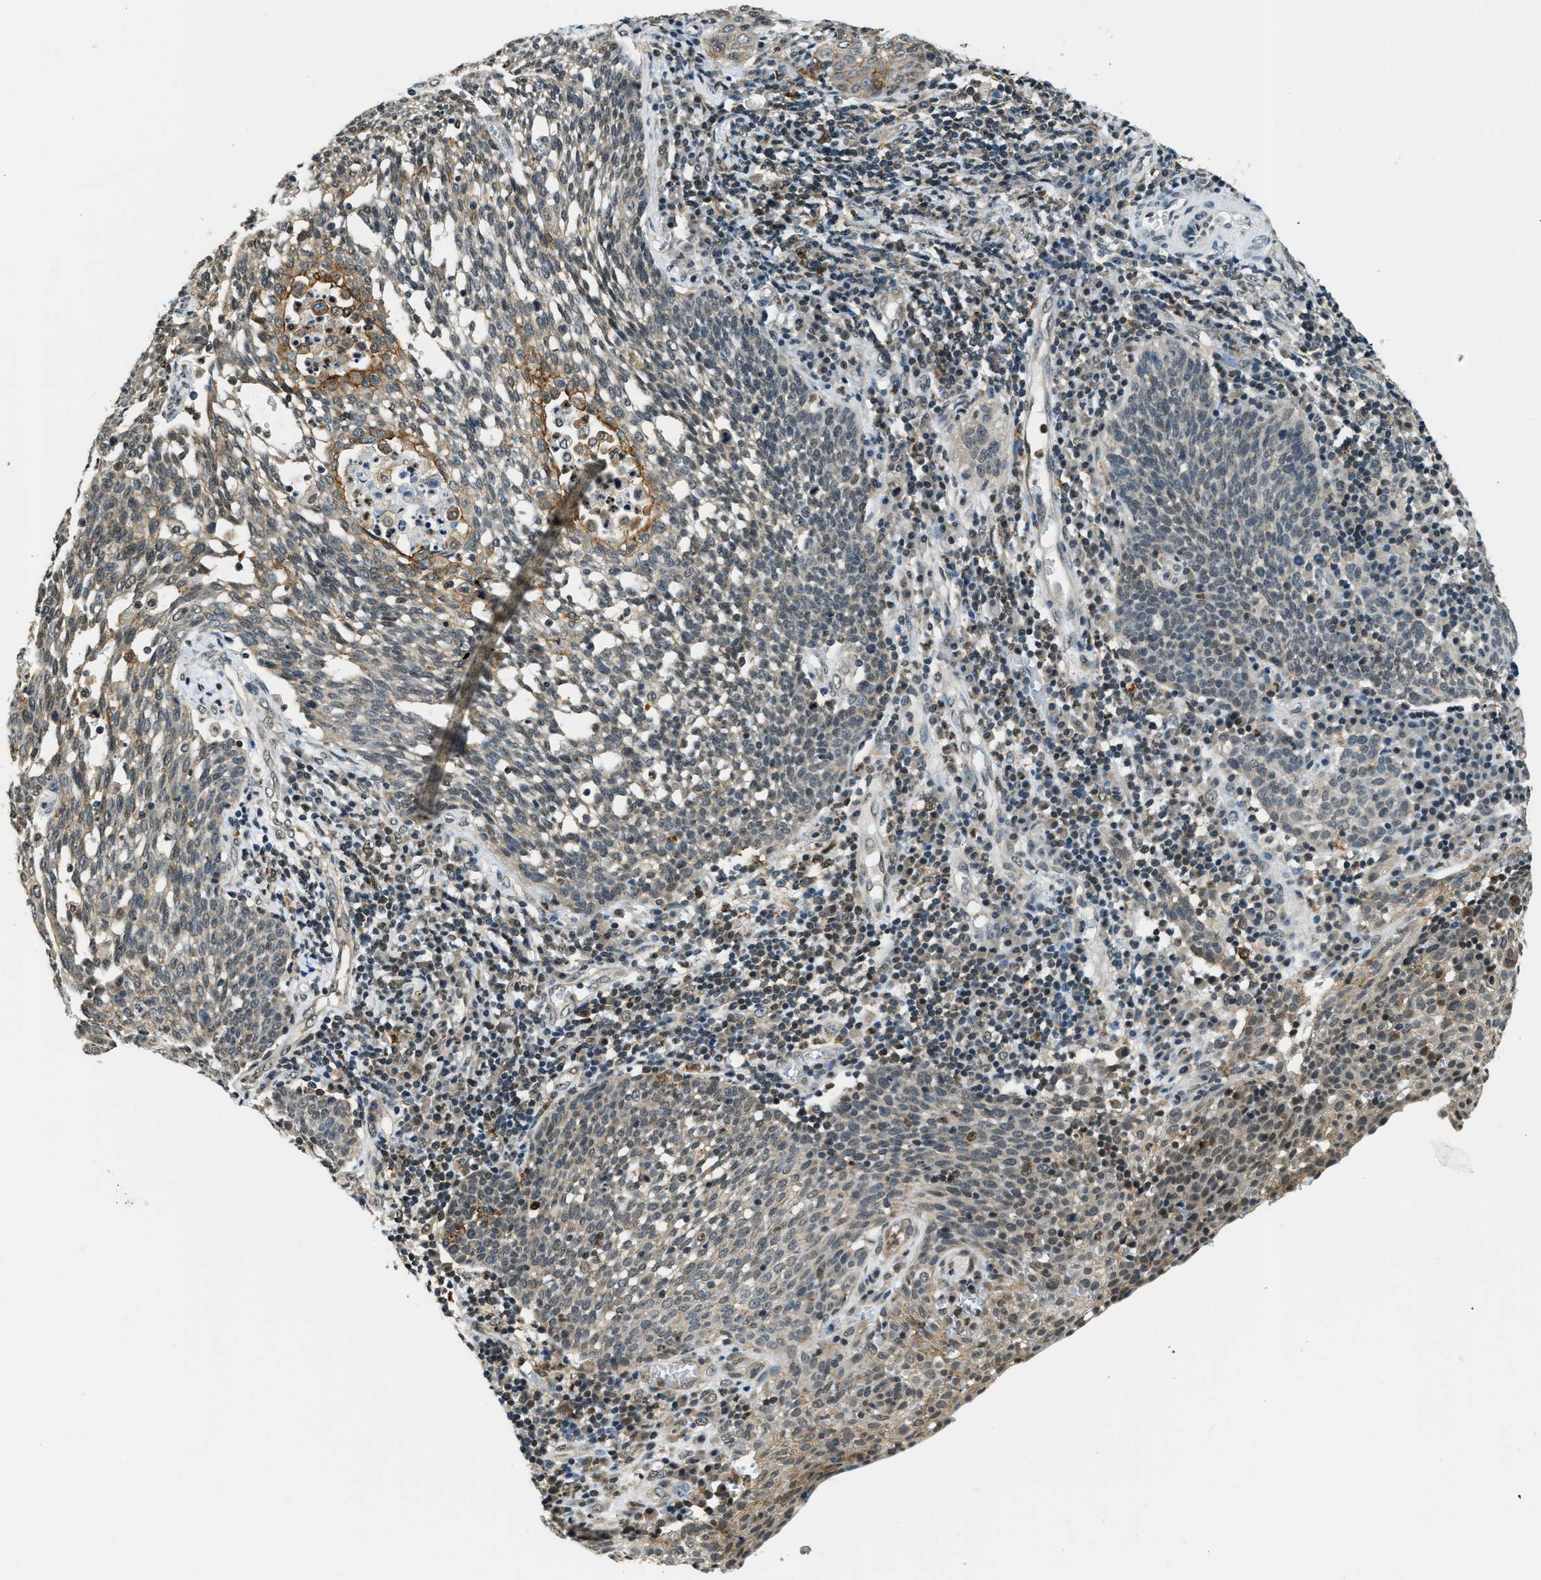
{"staining": {"intensity": "moderate", "quantity": "<25%", "location": "cytoplasmic/membranous"}, "tissue": "cervical cancer", "cell_type": "Tumor cells", "image_type": "cancer", "snomed": [{"axis": "morphology", "description": "Squamous cell carcinoma, NOS"}, {"axis": "topography", "description": "Cervix"}], "caption": "DAB (3,3'-diaminobenzidine) immunohistochemical staining of human cervical cancer (squamous cell carcinoma) reveals moderate cytoplasmic/membranous protein staining in about <25% of tumor cells. (Brightfield microscopy of DAB IHC at high magnification).", "gene": "RAB11FIP1", "patient": {"sex": "female", "age": 34}}